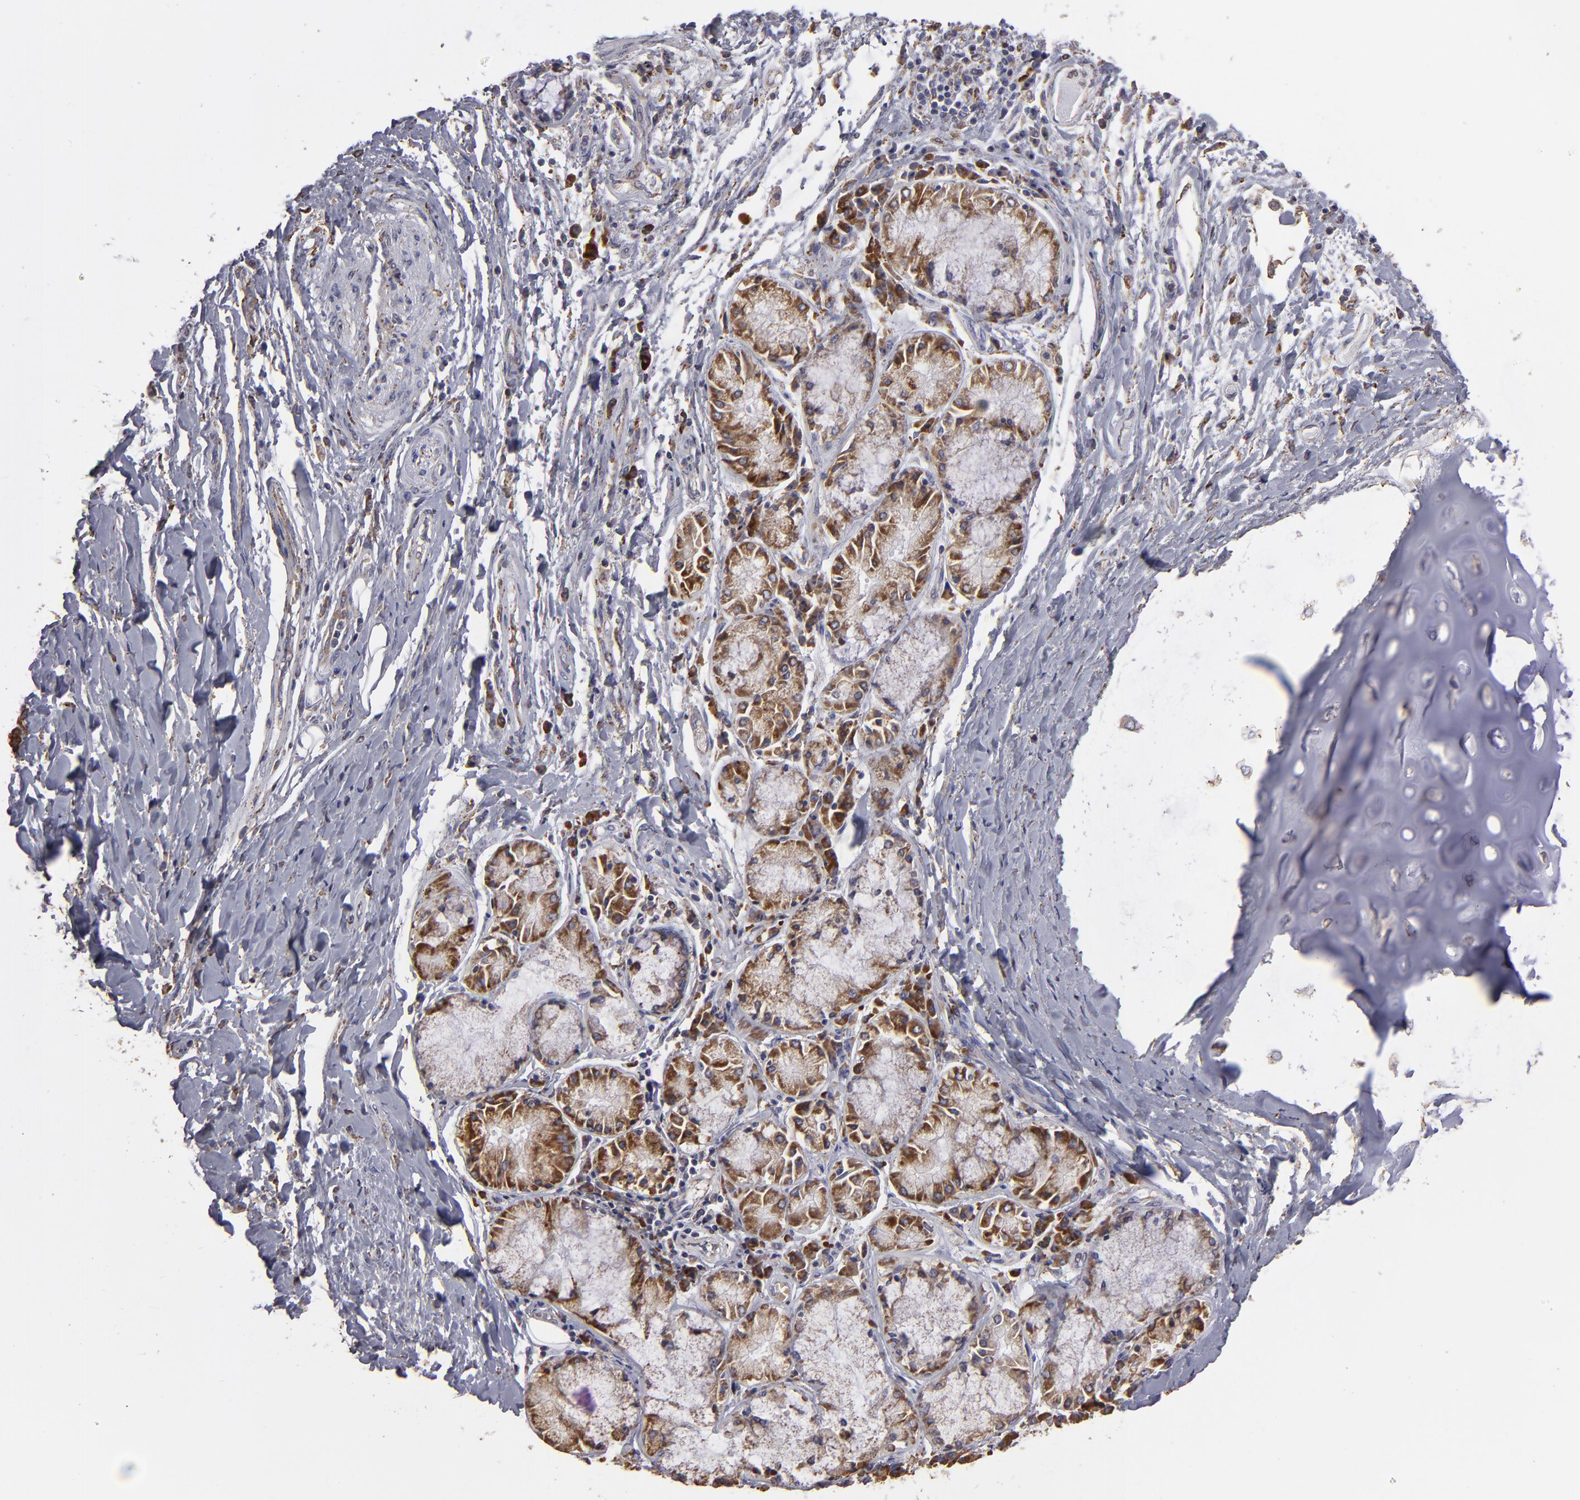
{"staining": {"intensity": "weak", "quantity": ">75%", "location": "cytoplasmic/membranous"}, "tissue": "bronchus", "cell_type": "Respiratory epithelial cells", "image_type": "normal", "snomed": [{"axis": "morphology", "description": "Normal tissue, NOS"}, {"axis": "topography", "description": "Cartilage tissue"}, {"axis": "topography", "description": "Bronchus"}, {"axis": "topography", "description": "Lung"}], "caption": "DAB (3,3'-diaminobenzidine) immunohistochemical staining of unremarkable human bronchus exhibits weak cytoplasmic/membranous protein staining in about >75% of respiratory epithelial cells.", "gene": "CALR", "patient": {"sex": "female", "age": 49}}